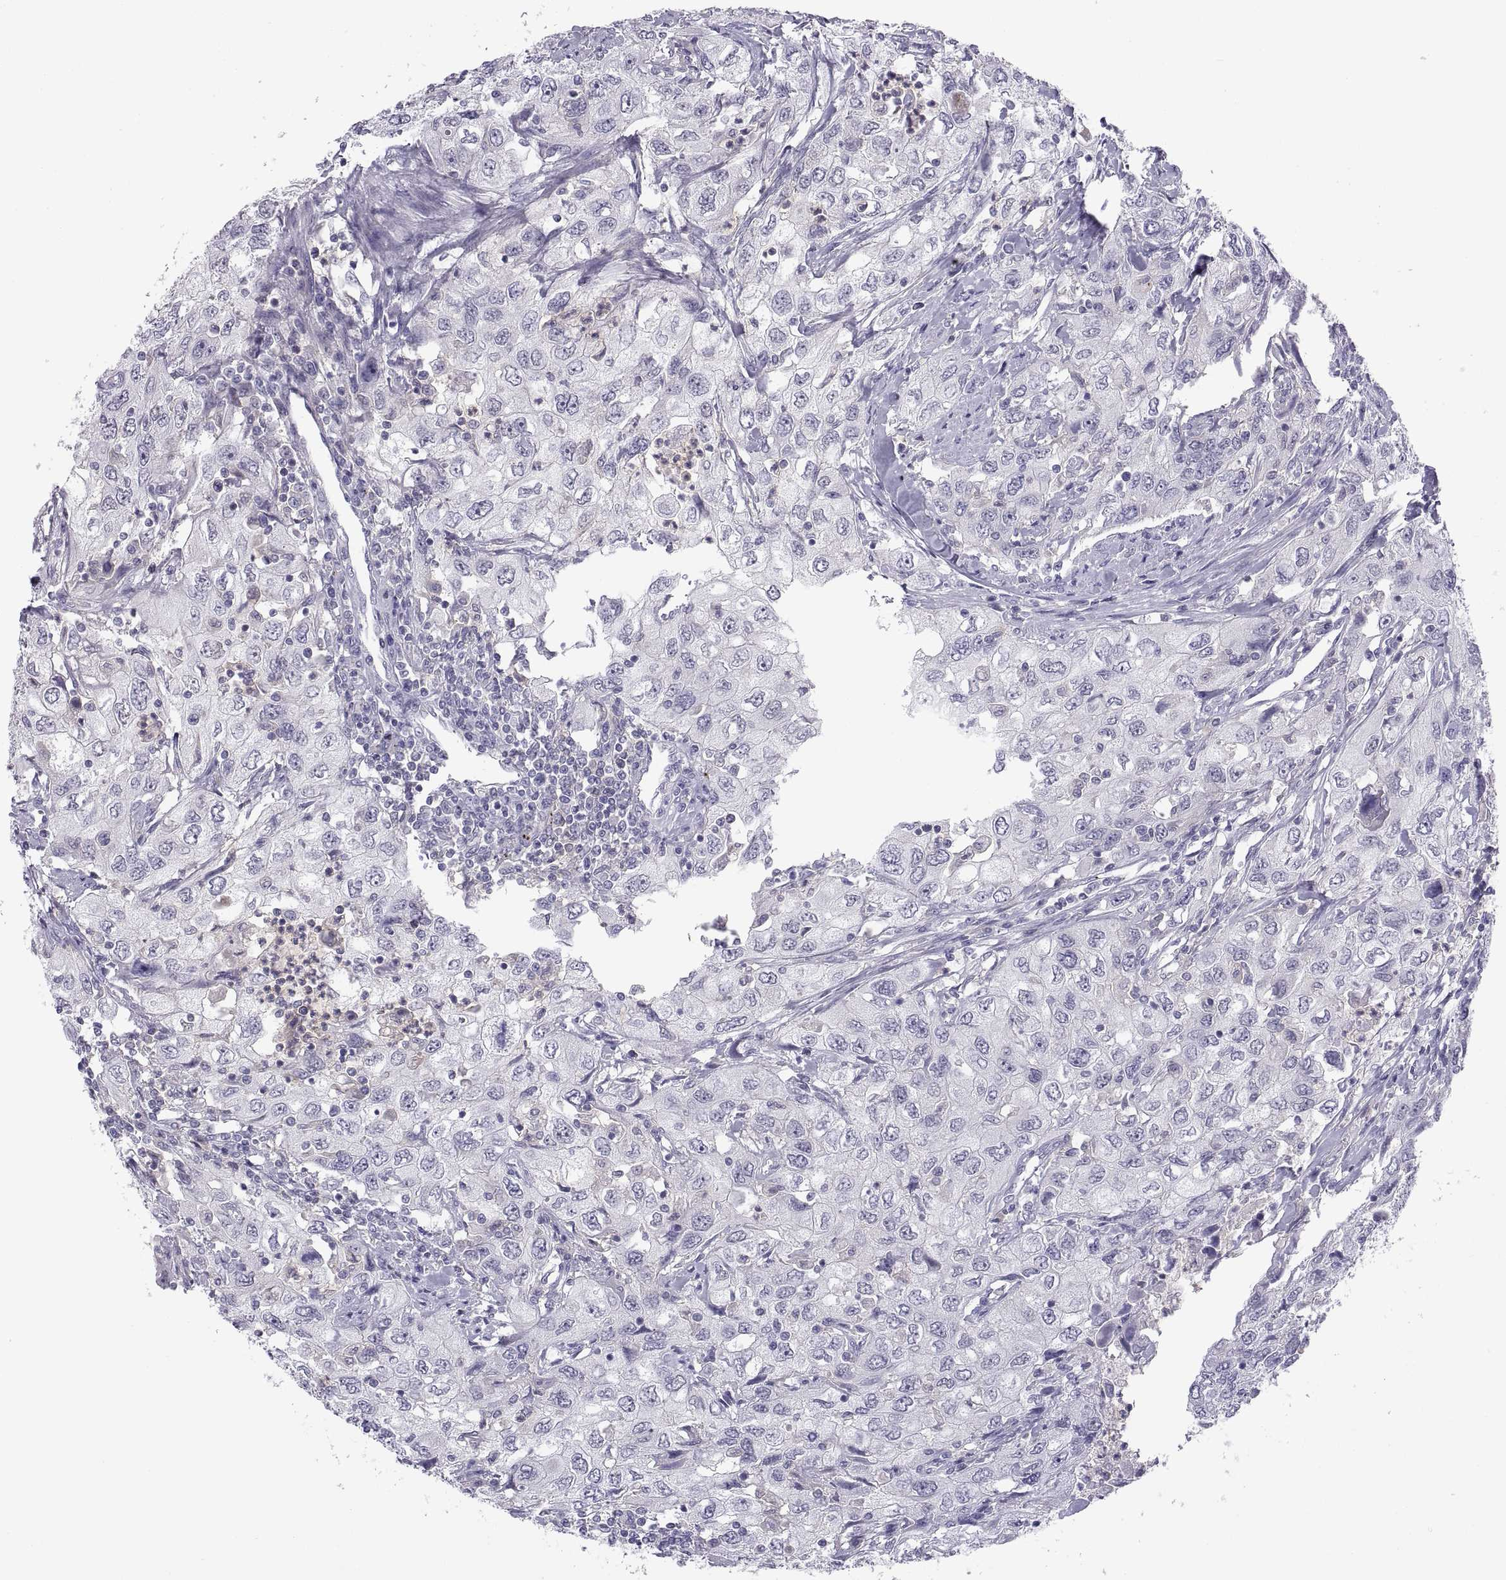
{"staining": {"intensity": "negative", "quantity": "none", "location": "none"}, "tissue": "urothelial cancer", "cell_type": "Tumor cells", "image_type": "cancer", "snomed": [{"axis": "morphology", "description": "Urothelial carcinoma, High grade"}, {"axis": "topography", "description": "Urinary bladder"}], "caption": "This is a micrograph of immunohistochemistry (IHC) staining of urothelial carcinoma (high-grade), which shows no staining in tumor cells. Brightfield microscopy of IHC stained with DAB (brown) and hematoxylin (blue), captured at high magnification.", "gene": "RGS19", "patient": {"sex": "male", "age": 76}}